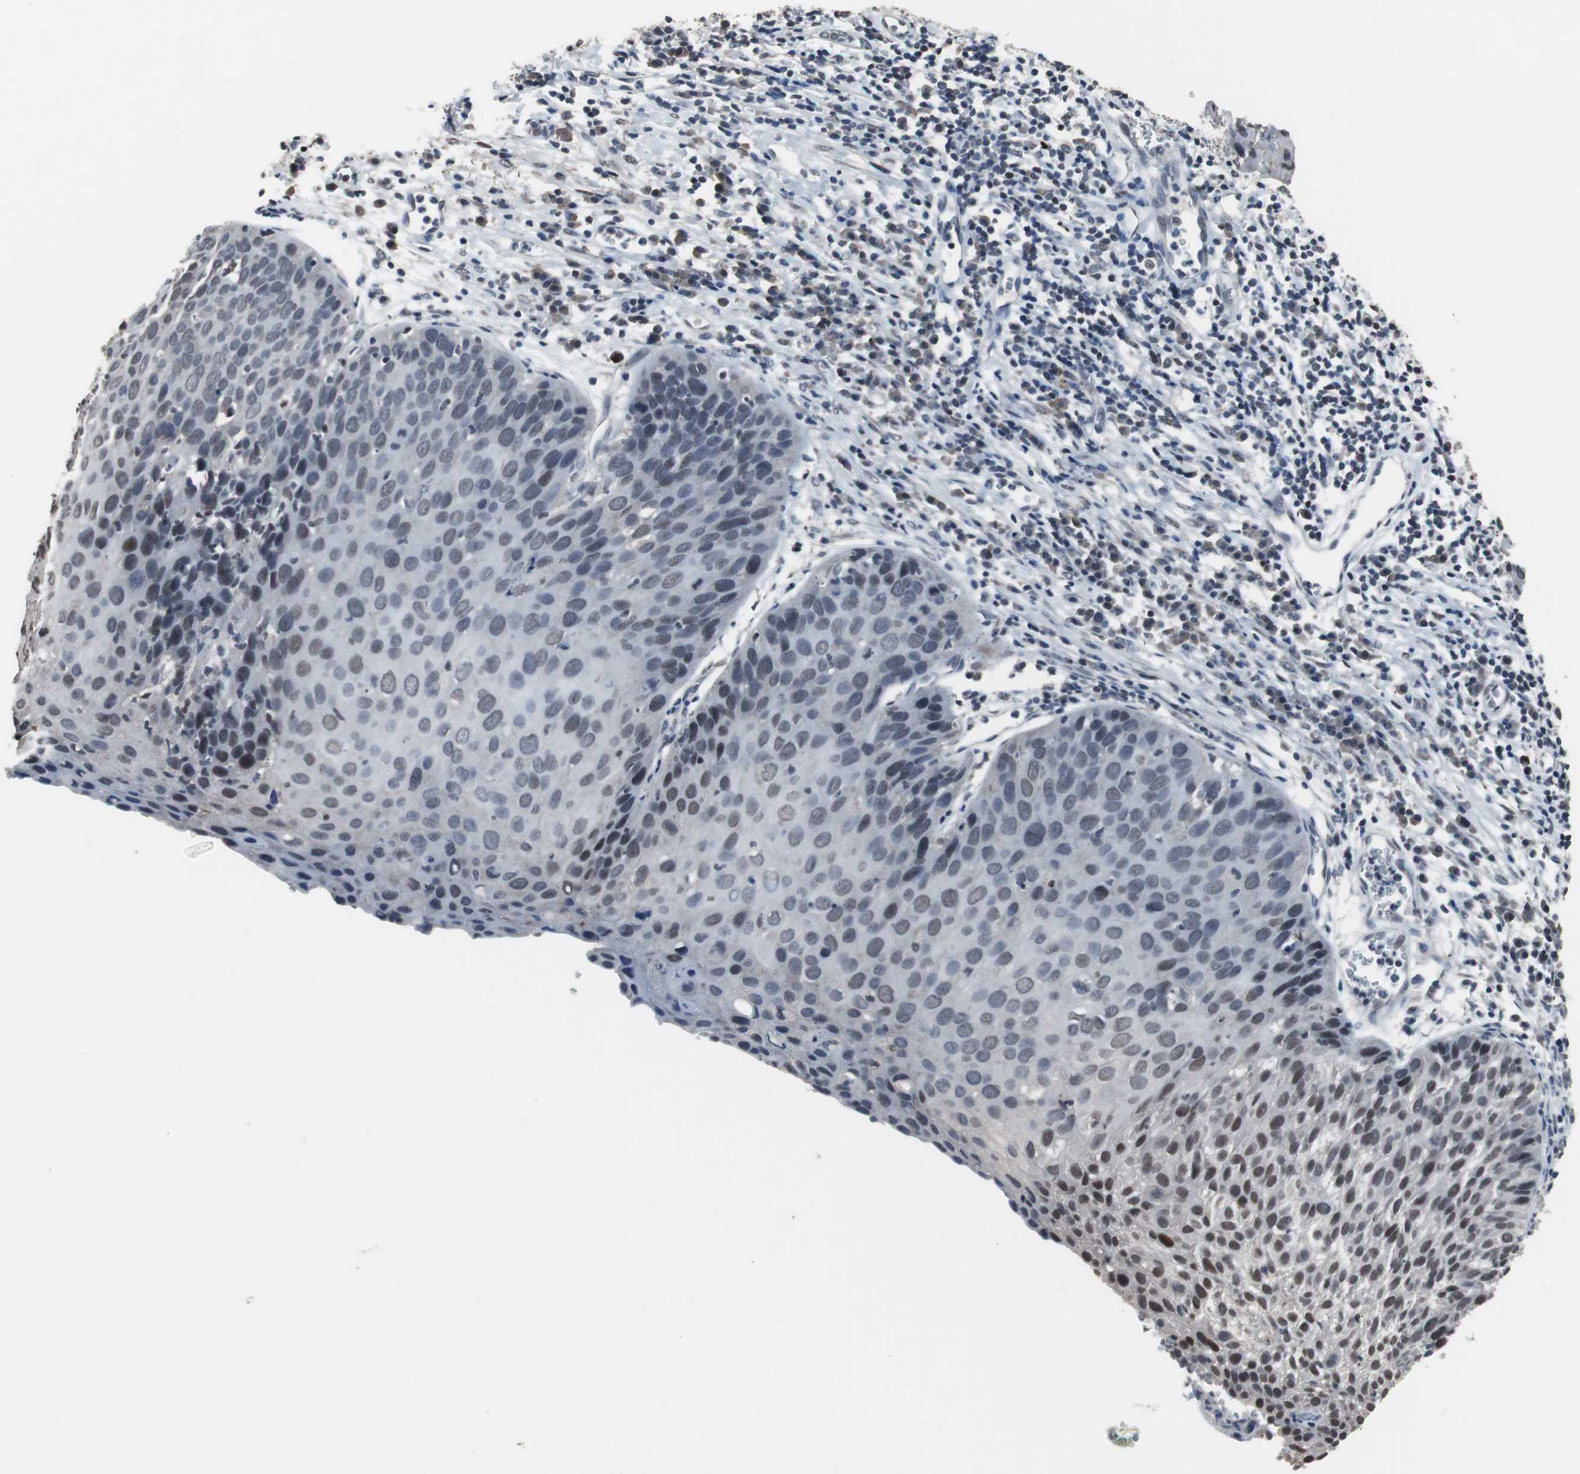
{"staining": {"intensity": "moderate", "quantity": "25%-75%", "location": "nuclear"}, "tissue": "cervical cancer", "cell_type": "Tumor cells", "image_type": "cancer", "snomed": [{"axis": "morphology", "description": "Squamous cell carcinoma, NOS"}, {"axis": "topography", "description": "Cervix"}], "caption": "Protein staining of cervical cancer (squamous cell carcinoma) tissue reveals moderate nuclear staining in approximately 25%-75% of tumor cells.", "gene": "FOXP4", "patient": {"sex": "female", "age": 38}}